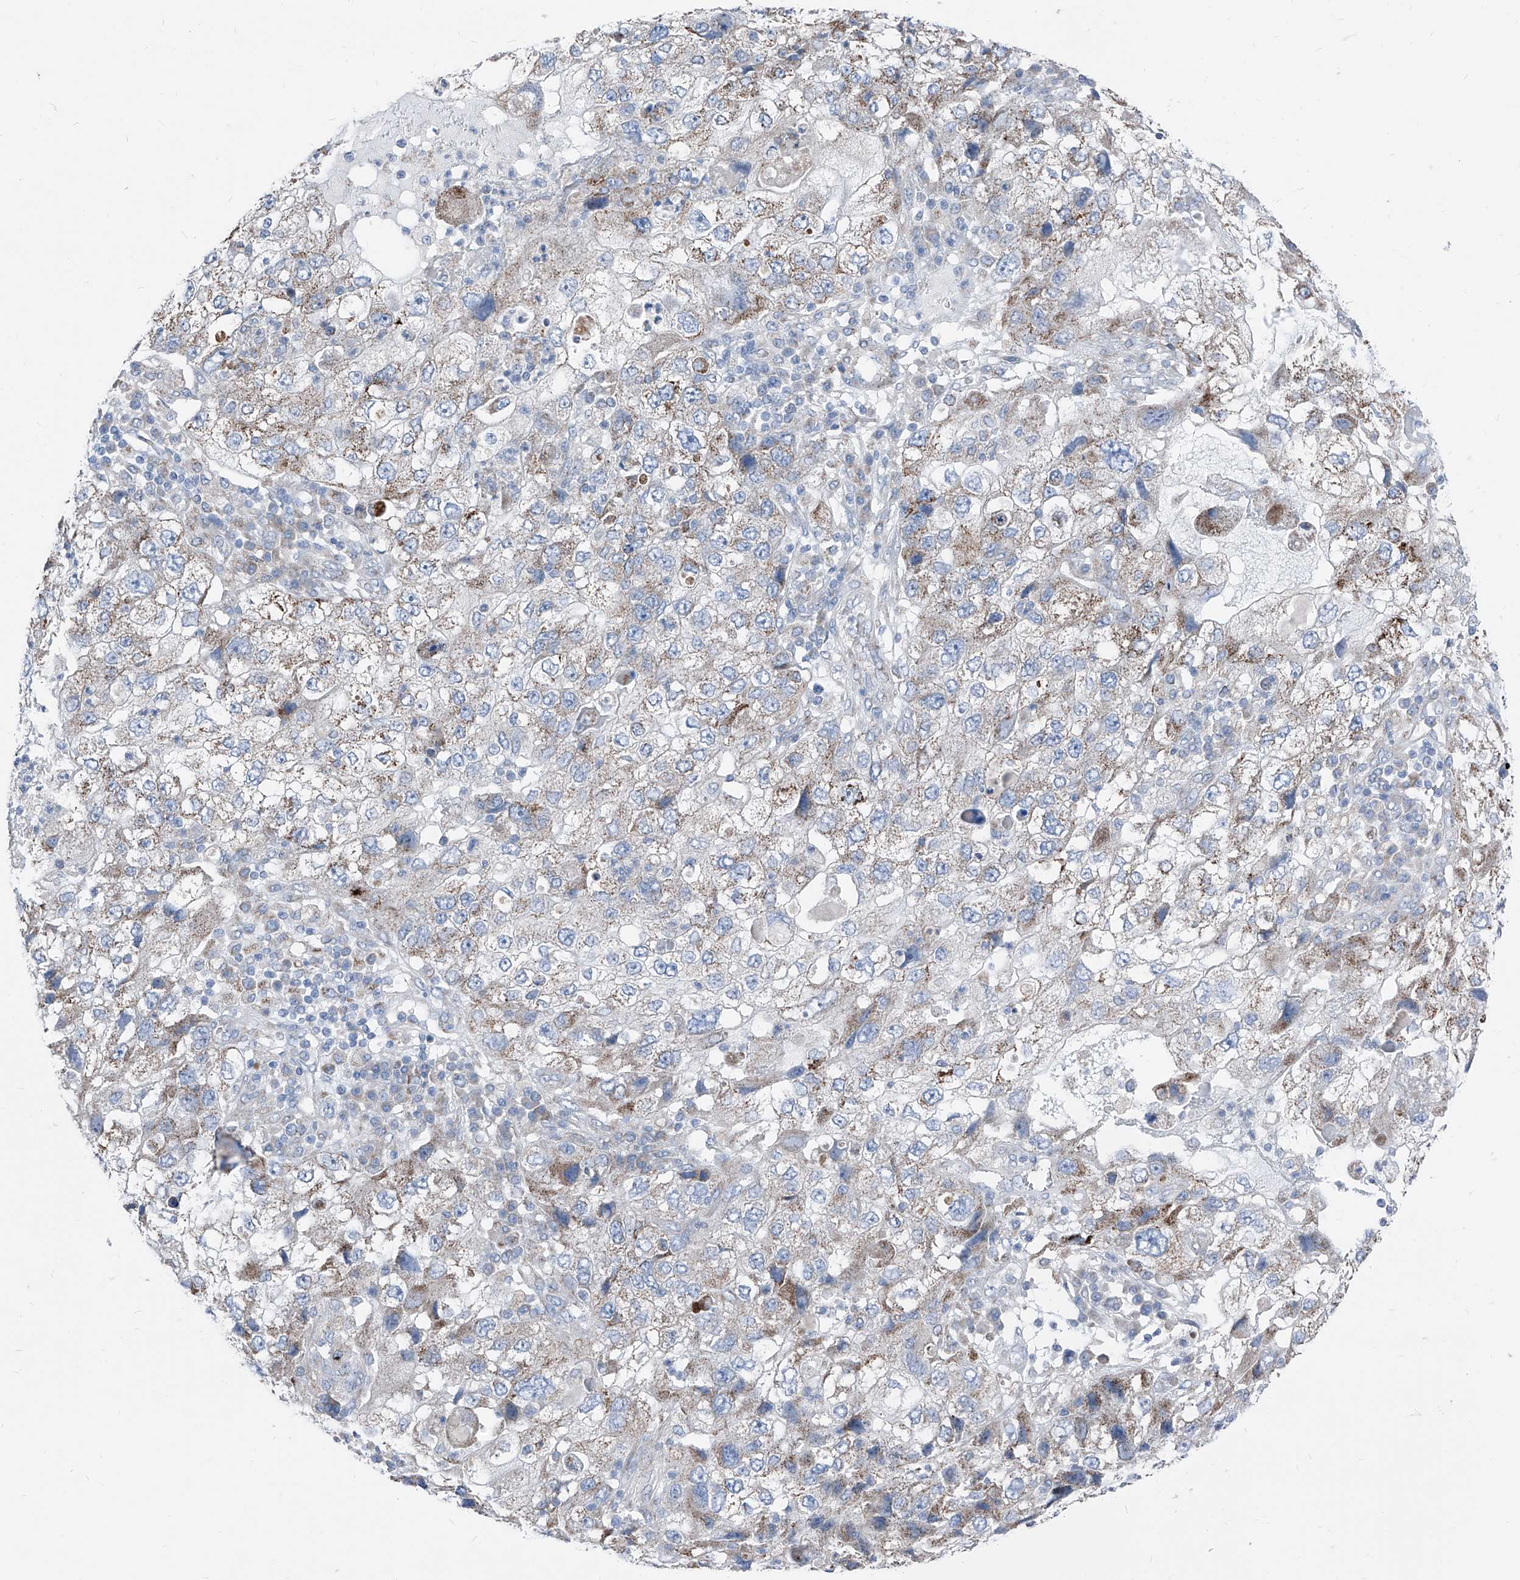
{"staining": {"intensity": "moderate", "quantity": "25%-75%", "location": "cytoplasmic/membranous"}, "tissue": "endometrial cancer", "cell_type": "Tumor cells", "image_type": "cancer", "snomed": [{"axis": "morphology", "description": "Adenocarcinoma, NOS"}, {"axis": "topography", "description": "Endometrium"}], "caption": "Immunohistochemical staining of endometrial adenocarcinoma displays moderate cytoplasmic/membranous protein staining in approximately 25%-75% of tumor cells.", "gene": "AGPS", "patient": {"sex": "female", "age": 49}}